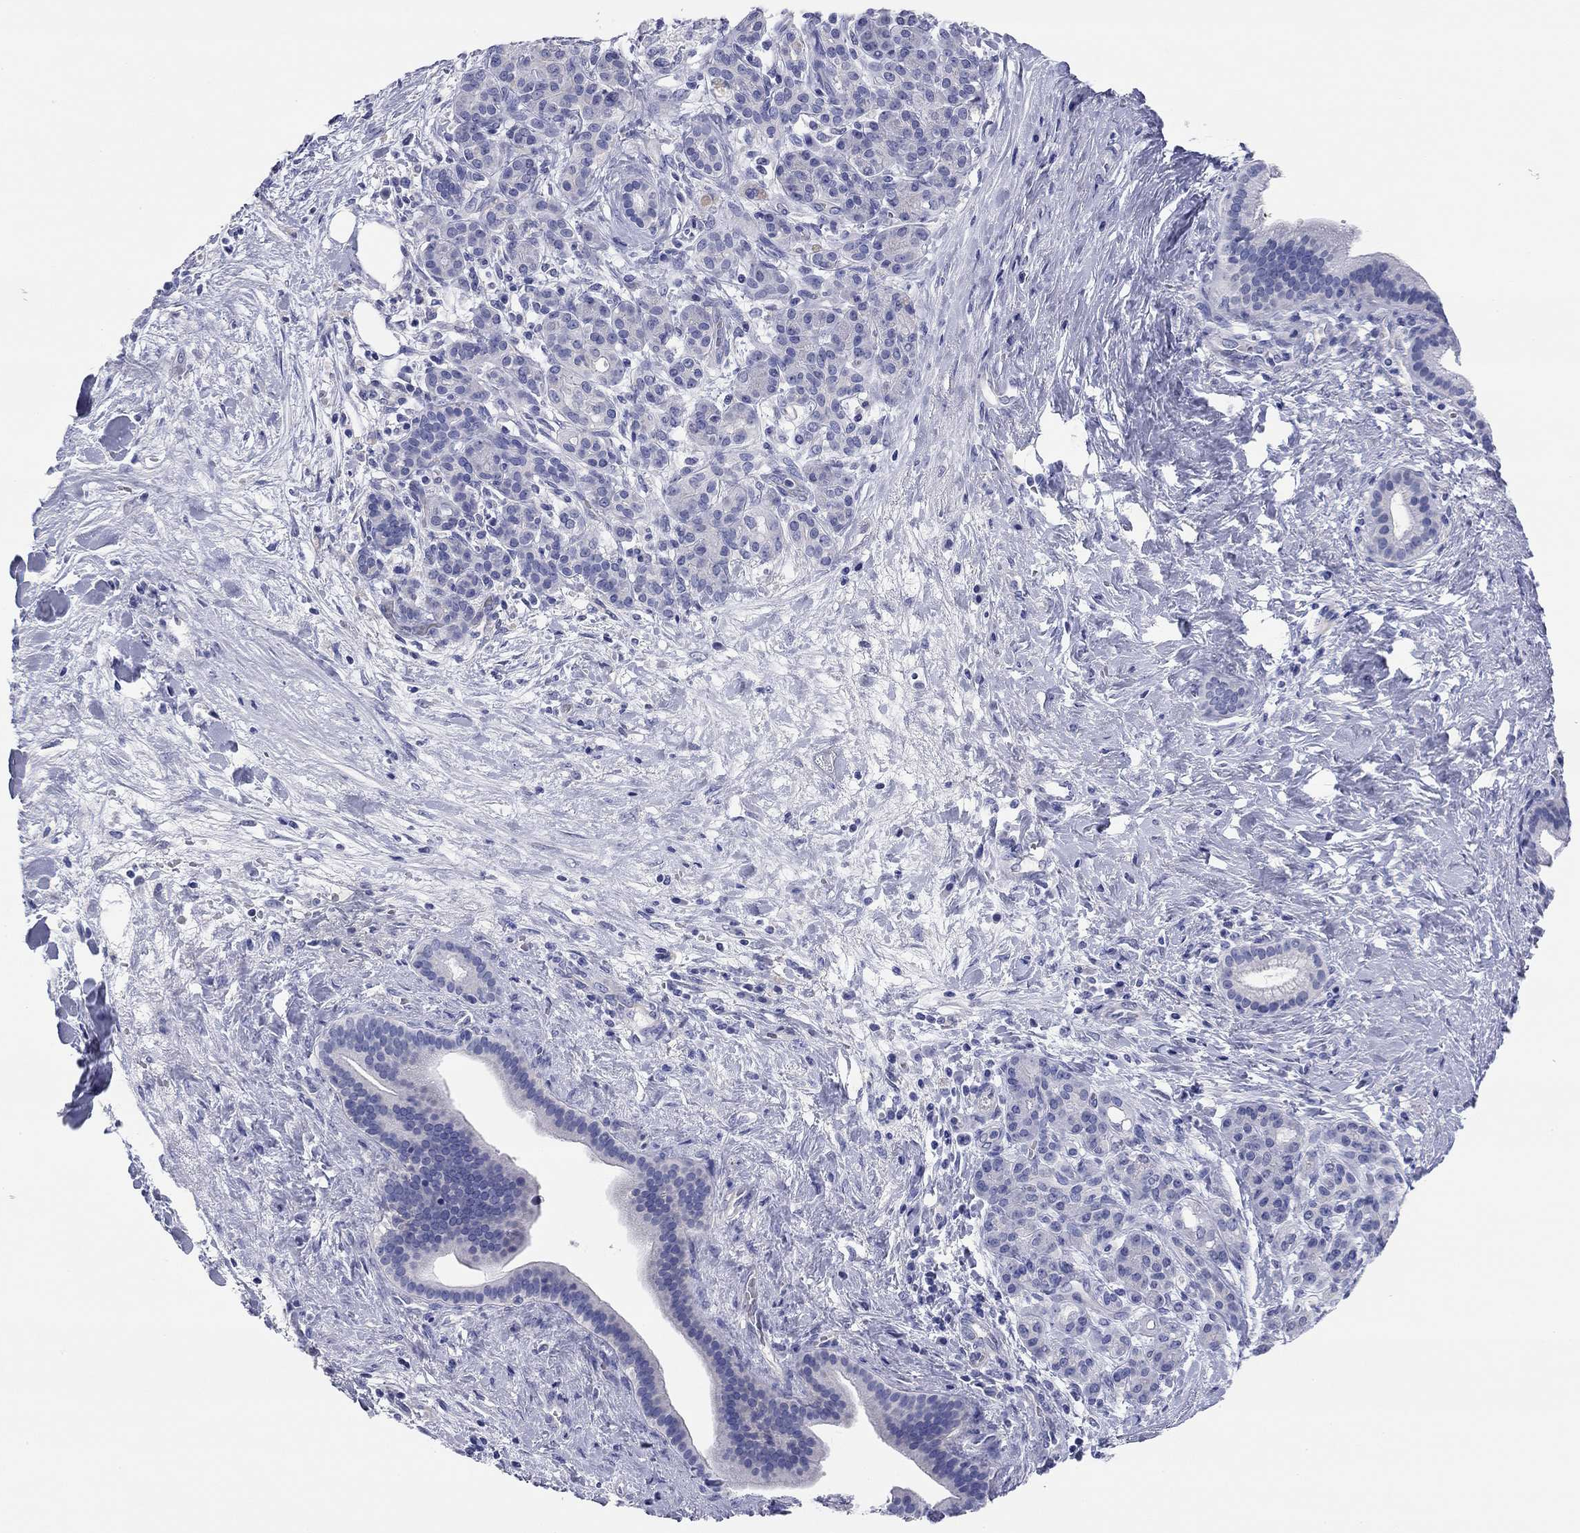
{"staining": {"intensity": "negative", "quantity": "none", "location": "none"}, "tissue": "pancreatic cancer", "cell_type": "Tumor cells", "image_type": "cancer", "snomed": [{"axis": "morphology", "description": "Adenocarcinoma, NOS"}, {"axis": "topography", "description": "Pancreas"}], "caption": "A photomicrograph of human pancreatic cancer is negative for staining in tumor cells.", "gene": "TMEM221", "patient": {"sex": "male", "age": 44}}